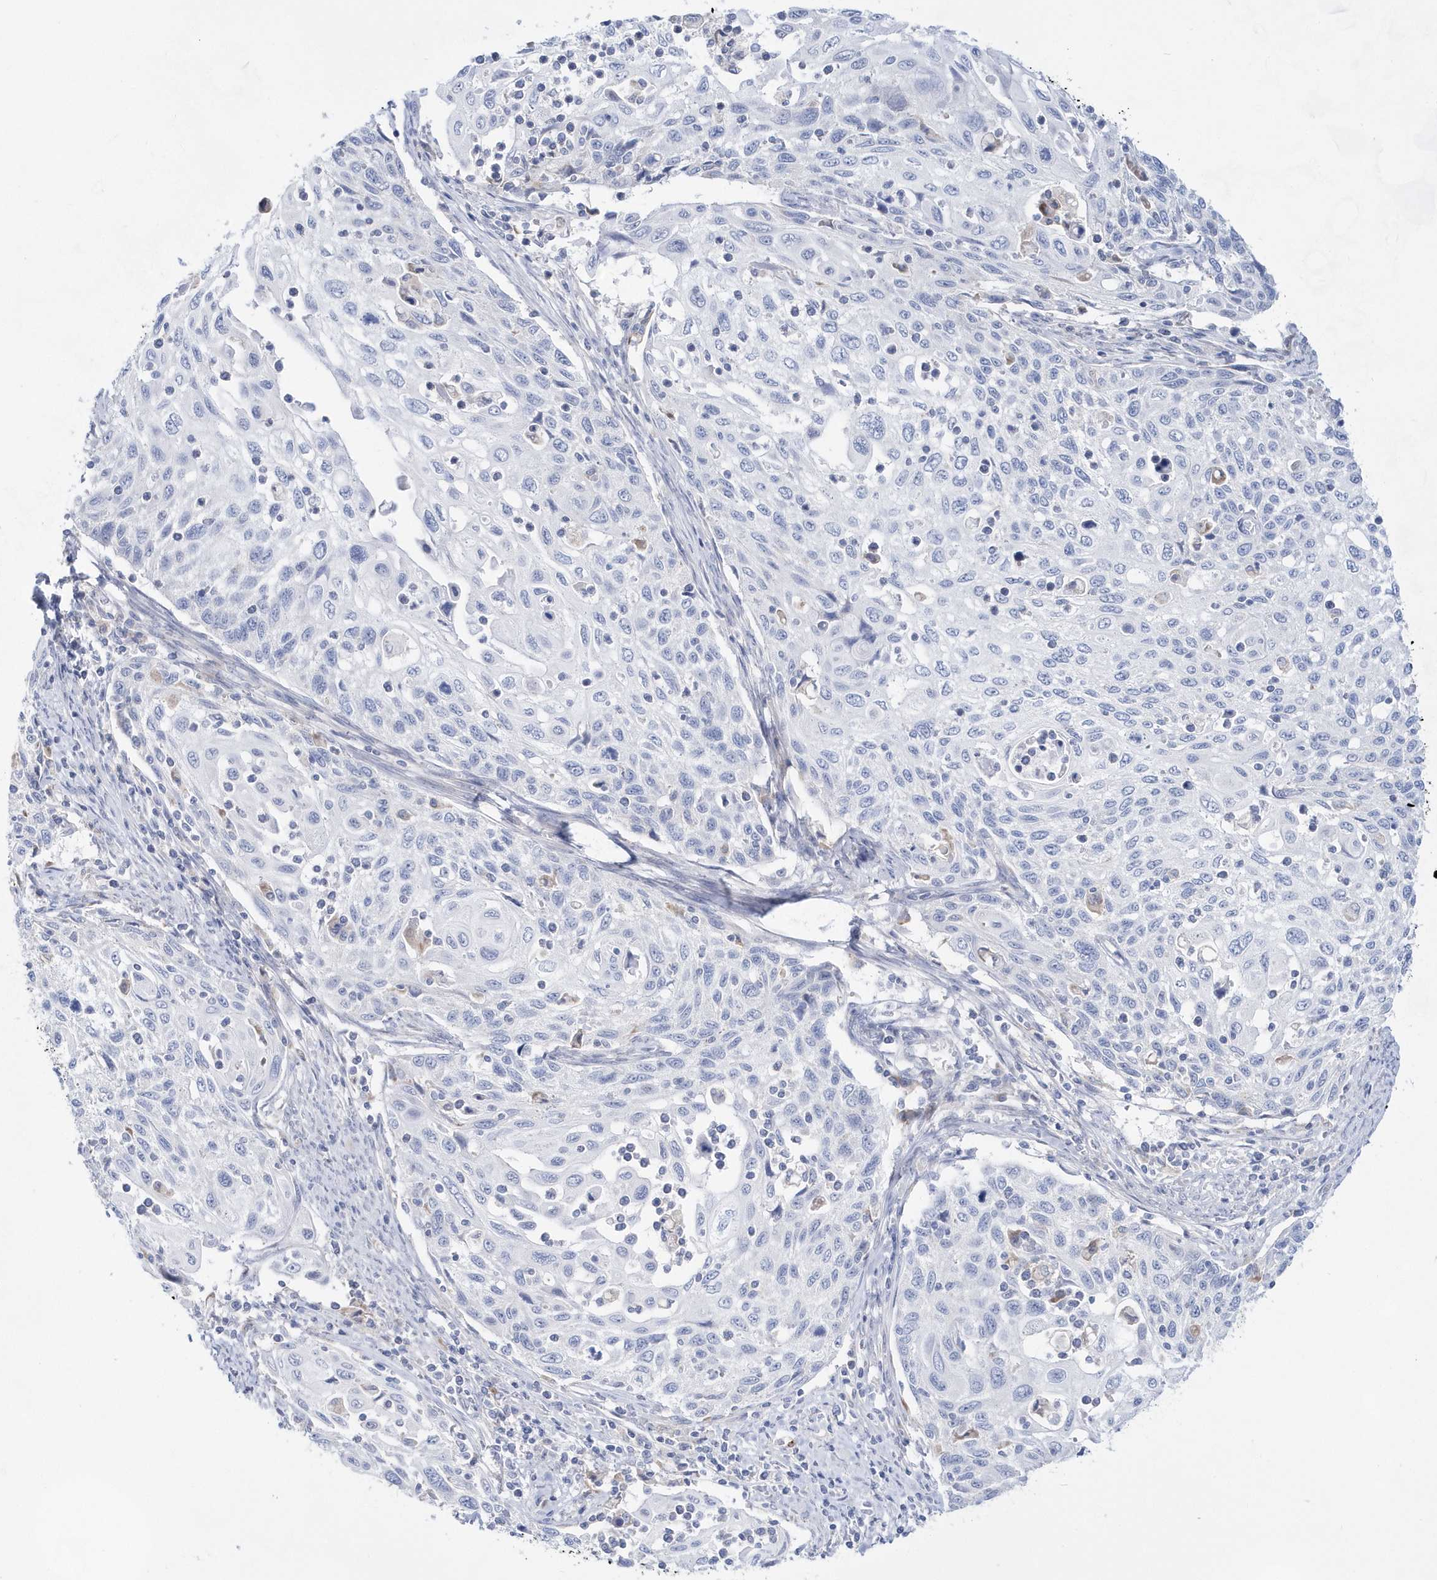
{"staining": {"intensity": "negative", "quantity": "none", "location": "none"}, "tissue": "cervical cancer", "cell_type": "Tumor cells", "image_type": "cancer", "snomed": [{"axis": "morphology", "description": "Squamous cell carcinoma, NOS"}, {"axis": "topography", "description": "Cervix"}], "caption": "Immunohistochemistry (IHC) photomicrograph of human cervical cancer (squamous cell carcinoma) stained for a protein (brown), which displays no positivity in tumor cells.", "gene": "BDH2", "patient": {"sex": "female", "age": 70}}